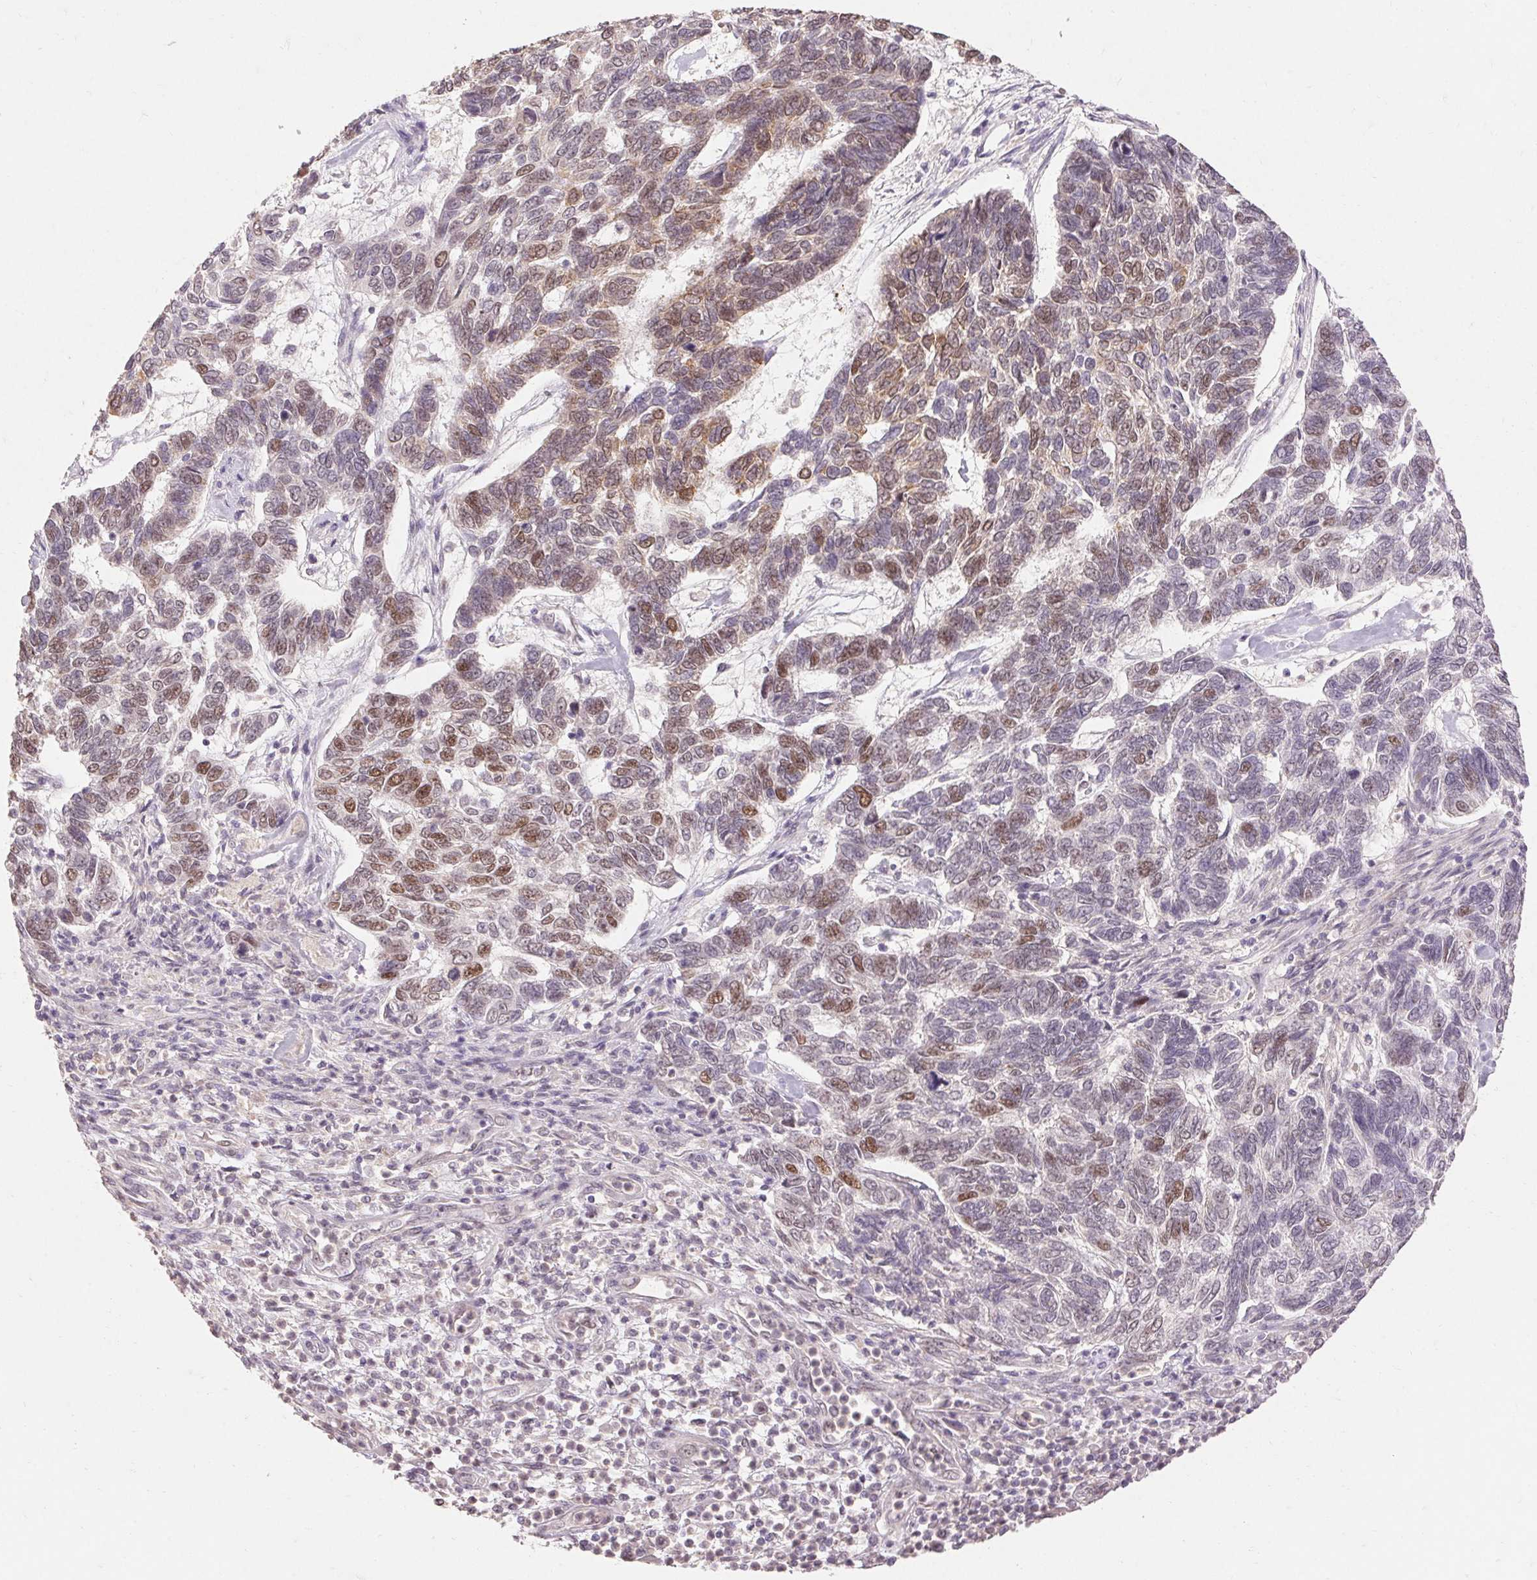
{"staining": {"intensity": "moderate", "quantity": "25%-75%", "location": "nuclear"}, "tissue": "skin cancer", "cell_type": "Tumor cells", "image_type": "cancer", "snomed": [{"axis": "morphology", "description": "Basal cell carcinoma"}, {"axis": "topography", "description": "Skin"}], "caption": "Immunohistochemical staining of basal cell carcinoma (skin) exhibits medium levels of moderate nuclear expression in approximately 25%-75% of tumor cells. (IHC, brightfield microscopy, high magnification).", "gene": "SKP2", "patient": {"sex": "female", "age": 65}}